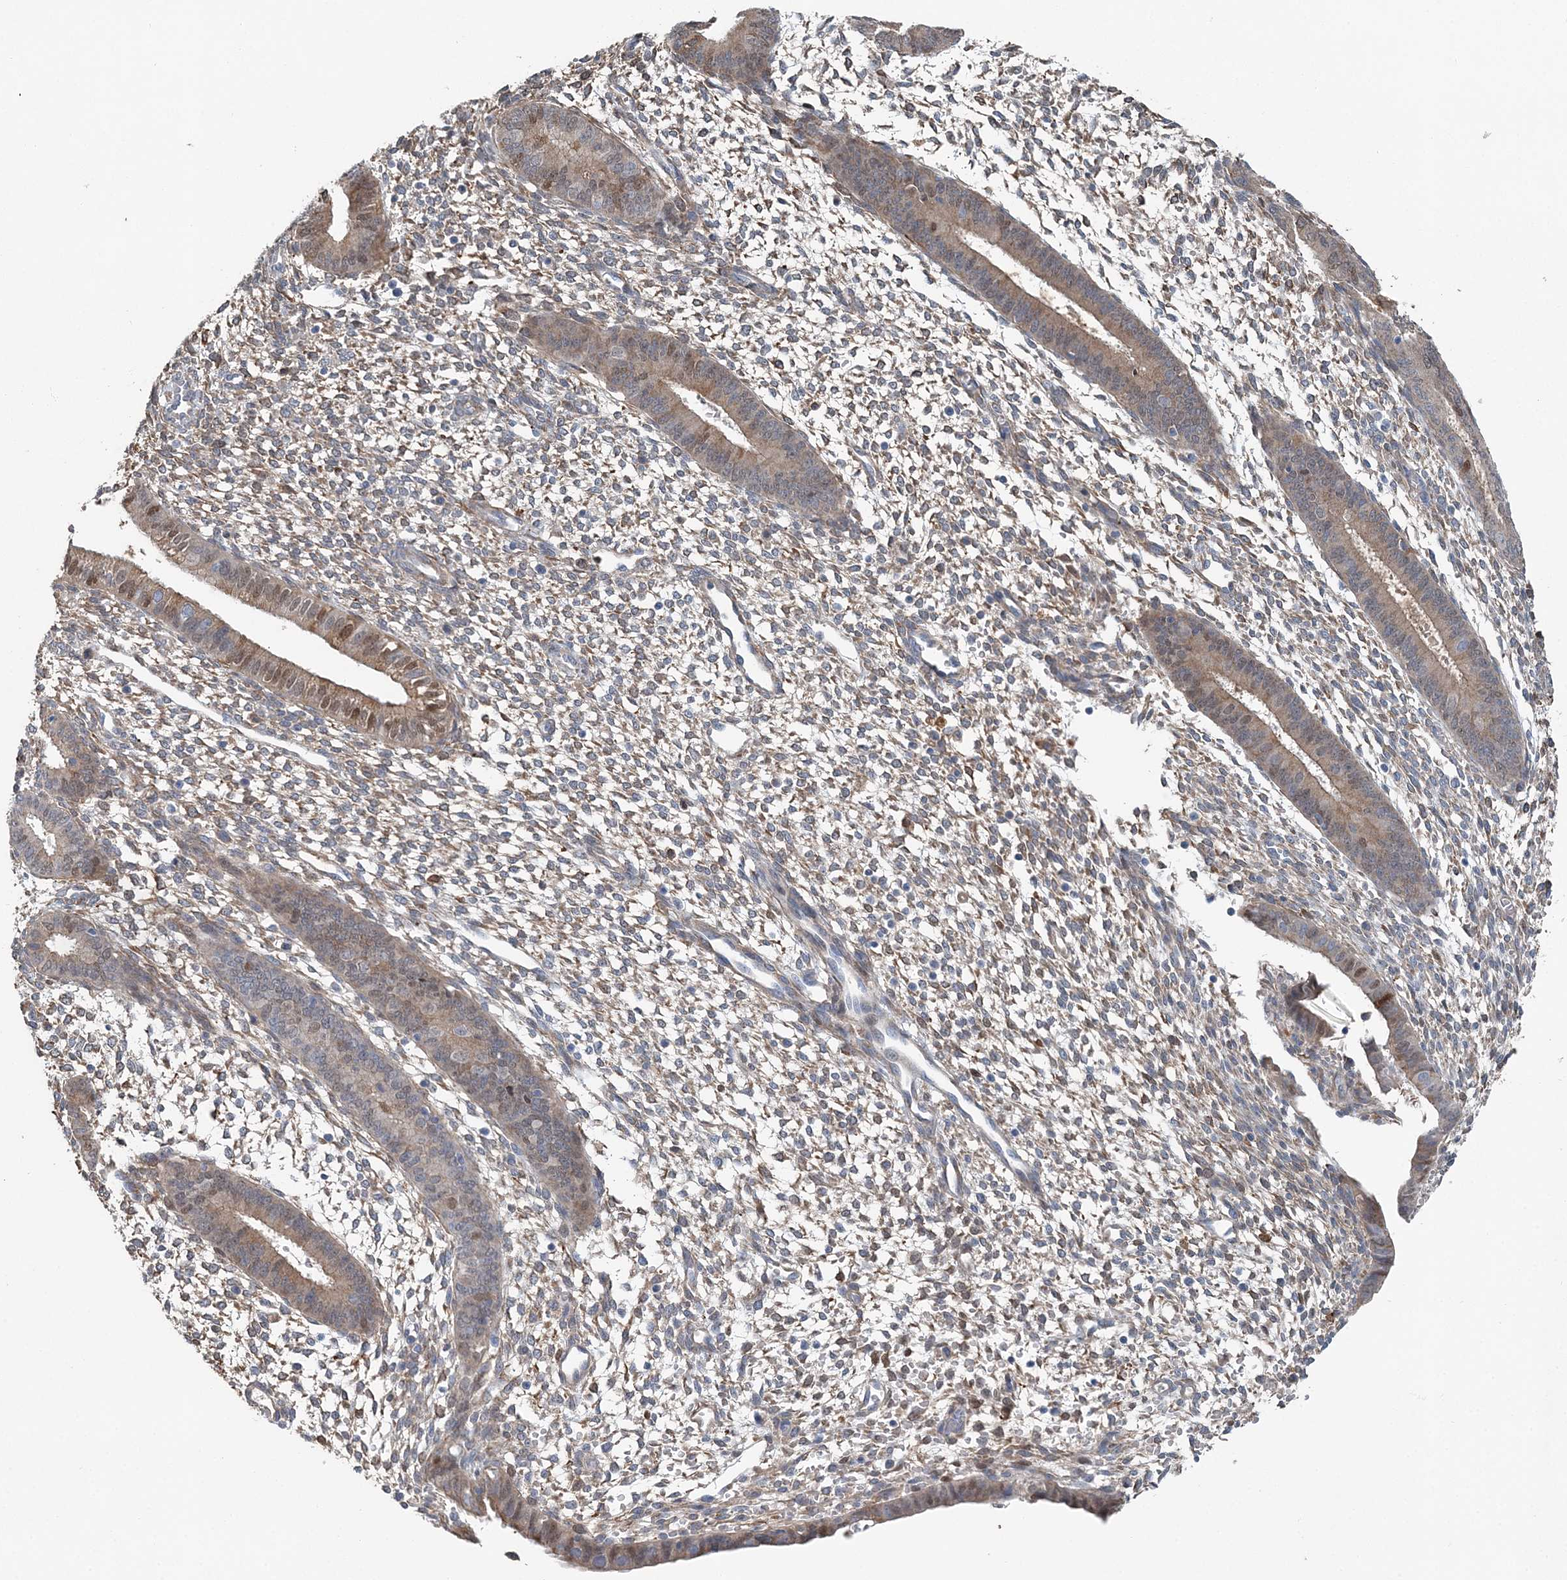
{"staining": {"intensity": "moderate", "quantity": "25%-75%", "location": "cytoplasmic/membranous"}, "tissue": "endometrium", "cell_type": "Cells in endometrial stroma", "image_type": "normal", "snomed": [{"axis": "morphology", "description": "Normal tissue, NOS"}, {"axis": "topography", "description": "Endometrium"}], "caption": "Protein expression analysis of unremarkable endometrium demonstrates moderate cytoplasmic/membranous positivity in about 25%-75% of cells in endometrial stroma. Using DAB (brown) and hematoxylin (blue) stains, captured at high magnification using brightfield microscopy.", "gene": "SPOPL", "patient": {"sex": "female", "age": 46}}